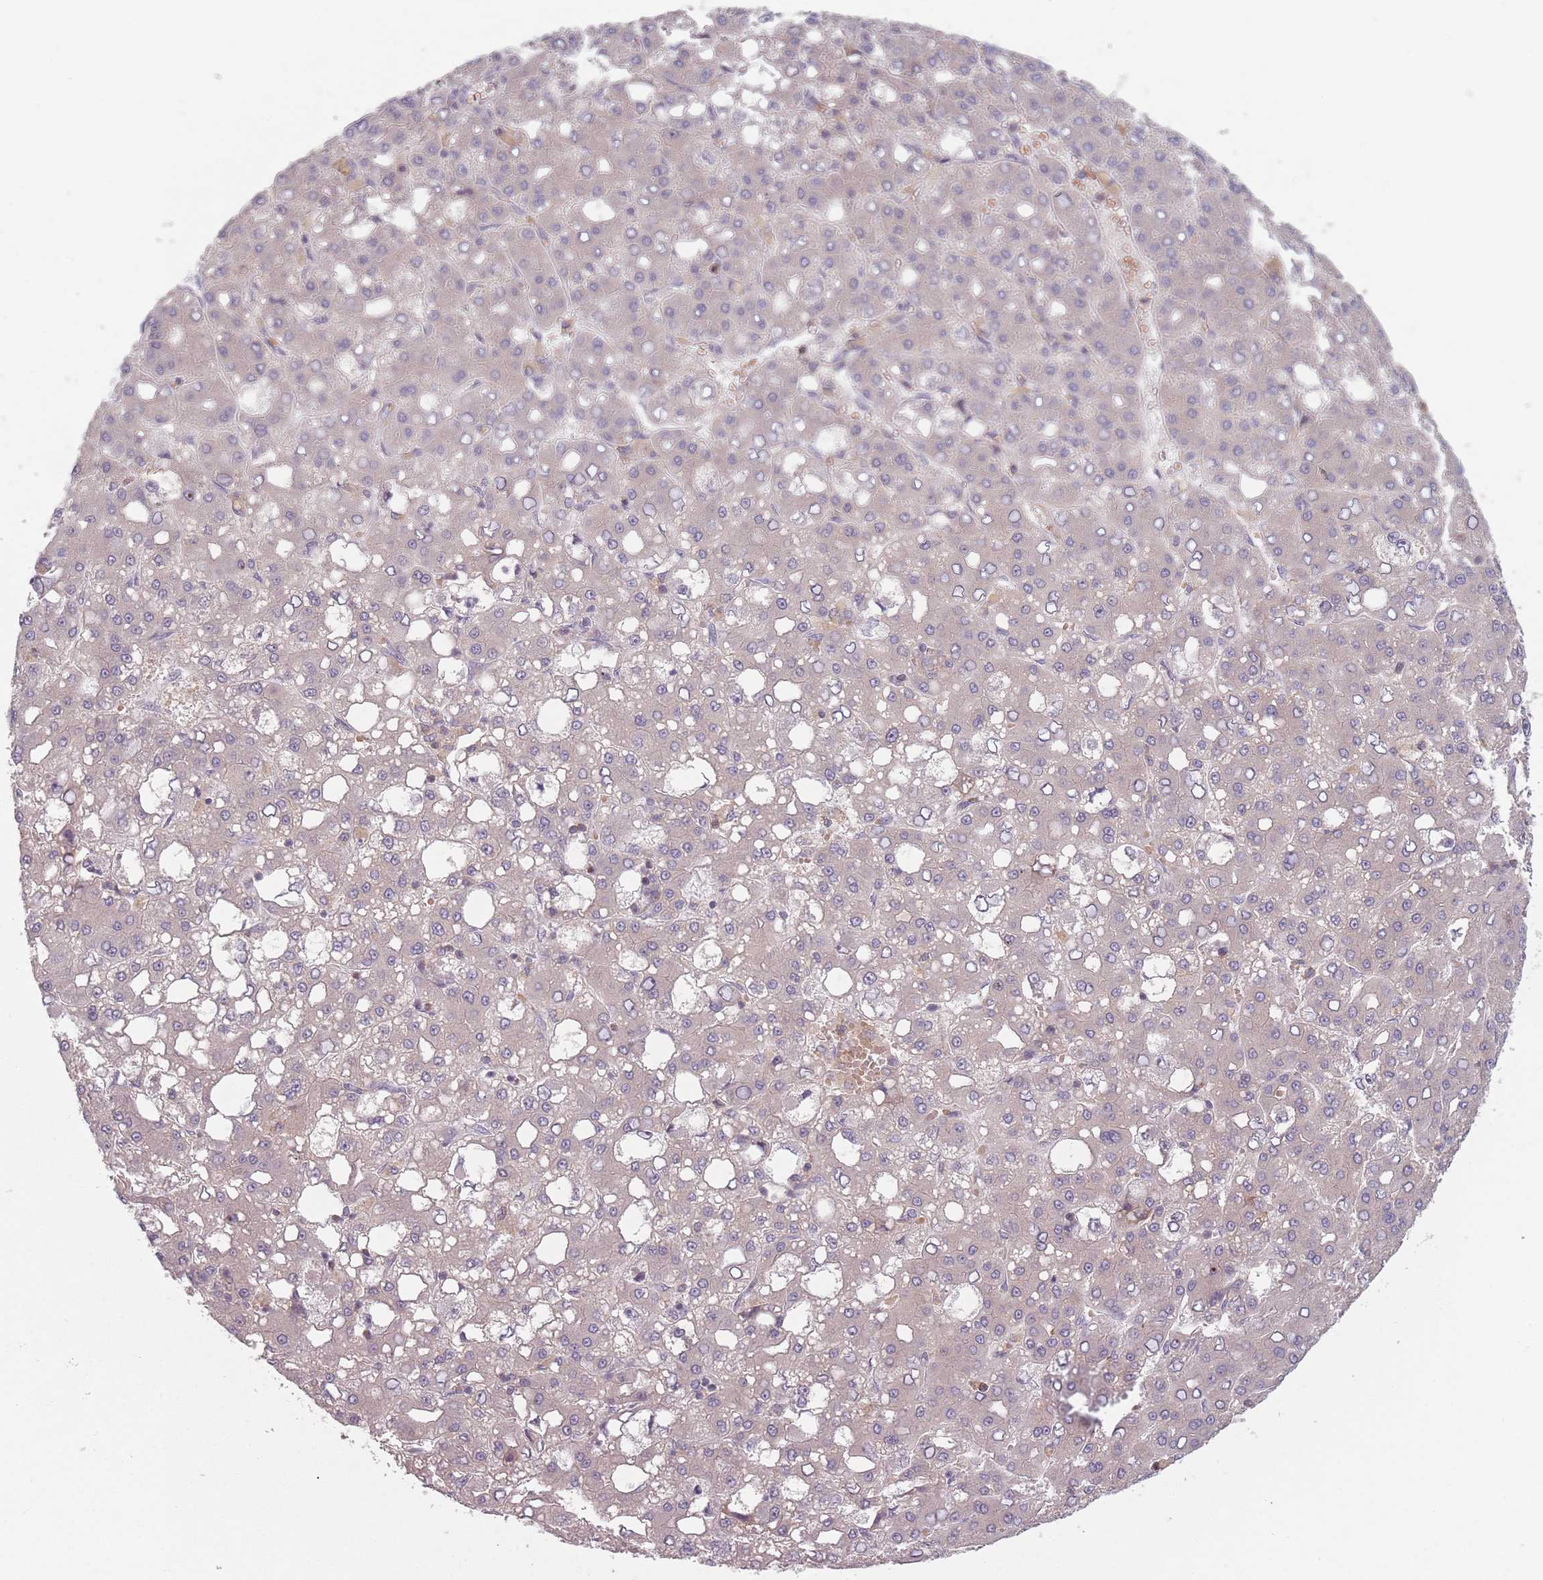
{"staining": {"intensity": "negative", "quantity": "none", "location": "none"}, "tissue": "liver cancer", "cell_type": "Tumor cells", "image_type": "cancer", "snomed": [{"axis": "morphology", "description": "Carcinoma, Hepatocellular, NOS"}, {"axis": "topography", "description": "Liver"}], "caption": "The micrograph reveals no staining of tumor cells in liver cancer.", "gene": "NT5DC2", "patient": {"sex": "male", "age": 65}}